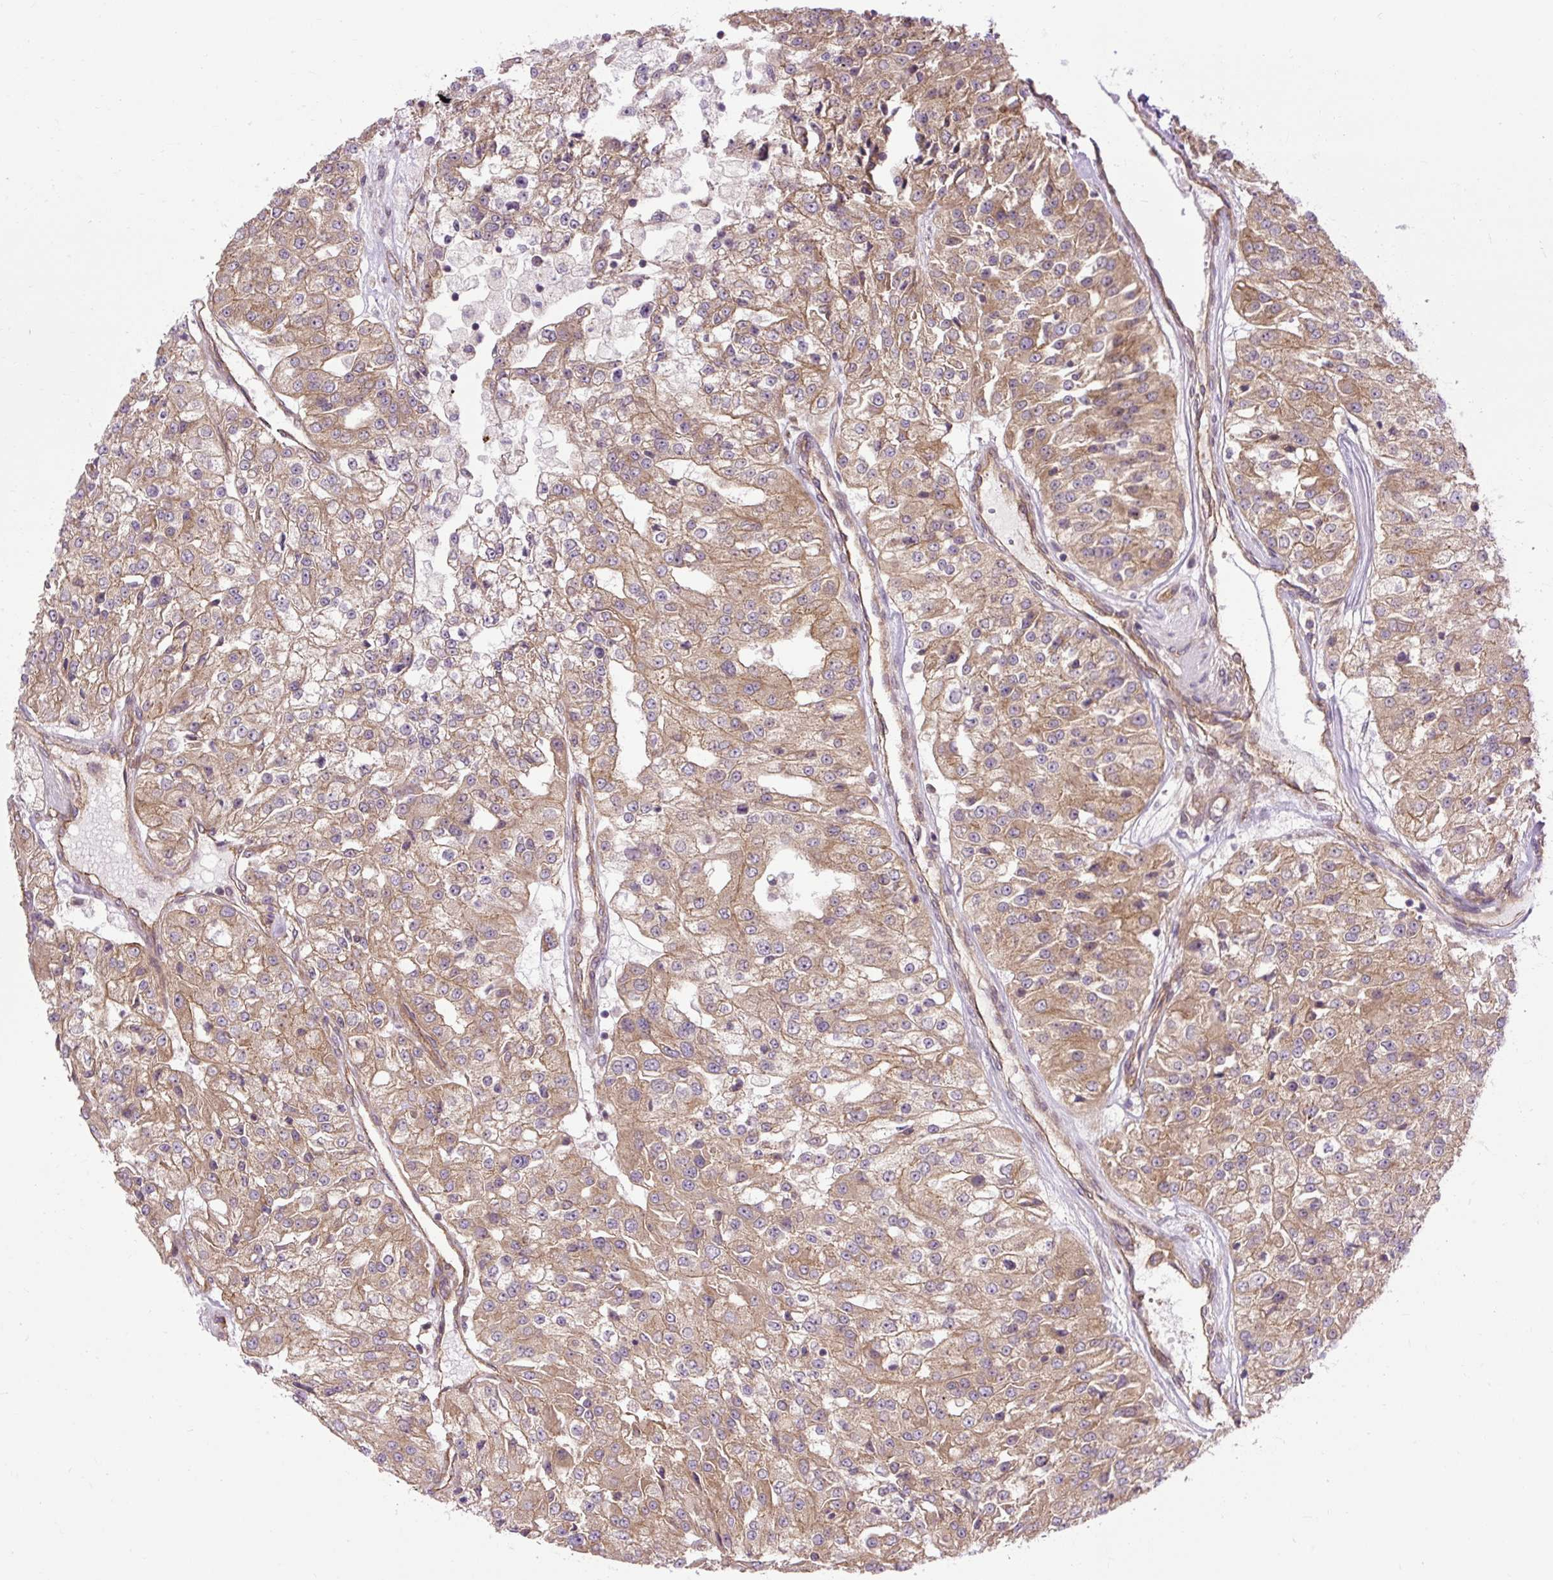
{"staining": {"intensity": "moderate", "quantity": ">75%", "location": "cytoplasmic/membranous"}, "tissue": "renal cancer", "cell_type": "Tumor cells", "image_type": "cancer", "snomed": [{"axis": "morphology", "description": "Adenocarcinoma, NOS"}, {"axis": "topography", "description": "Kidney"}], "caption": "High-power microscopy captured an immunohistochemistry (IHC) histopathology image of renal cancer (adenocarcinoma), revealing moderate cytoplasmic/membranous expression in approximately >75% of tumor cells.", "gene": "CCDC93", "patient": {"sex": "female", "age": 63}}